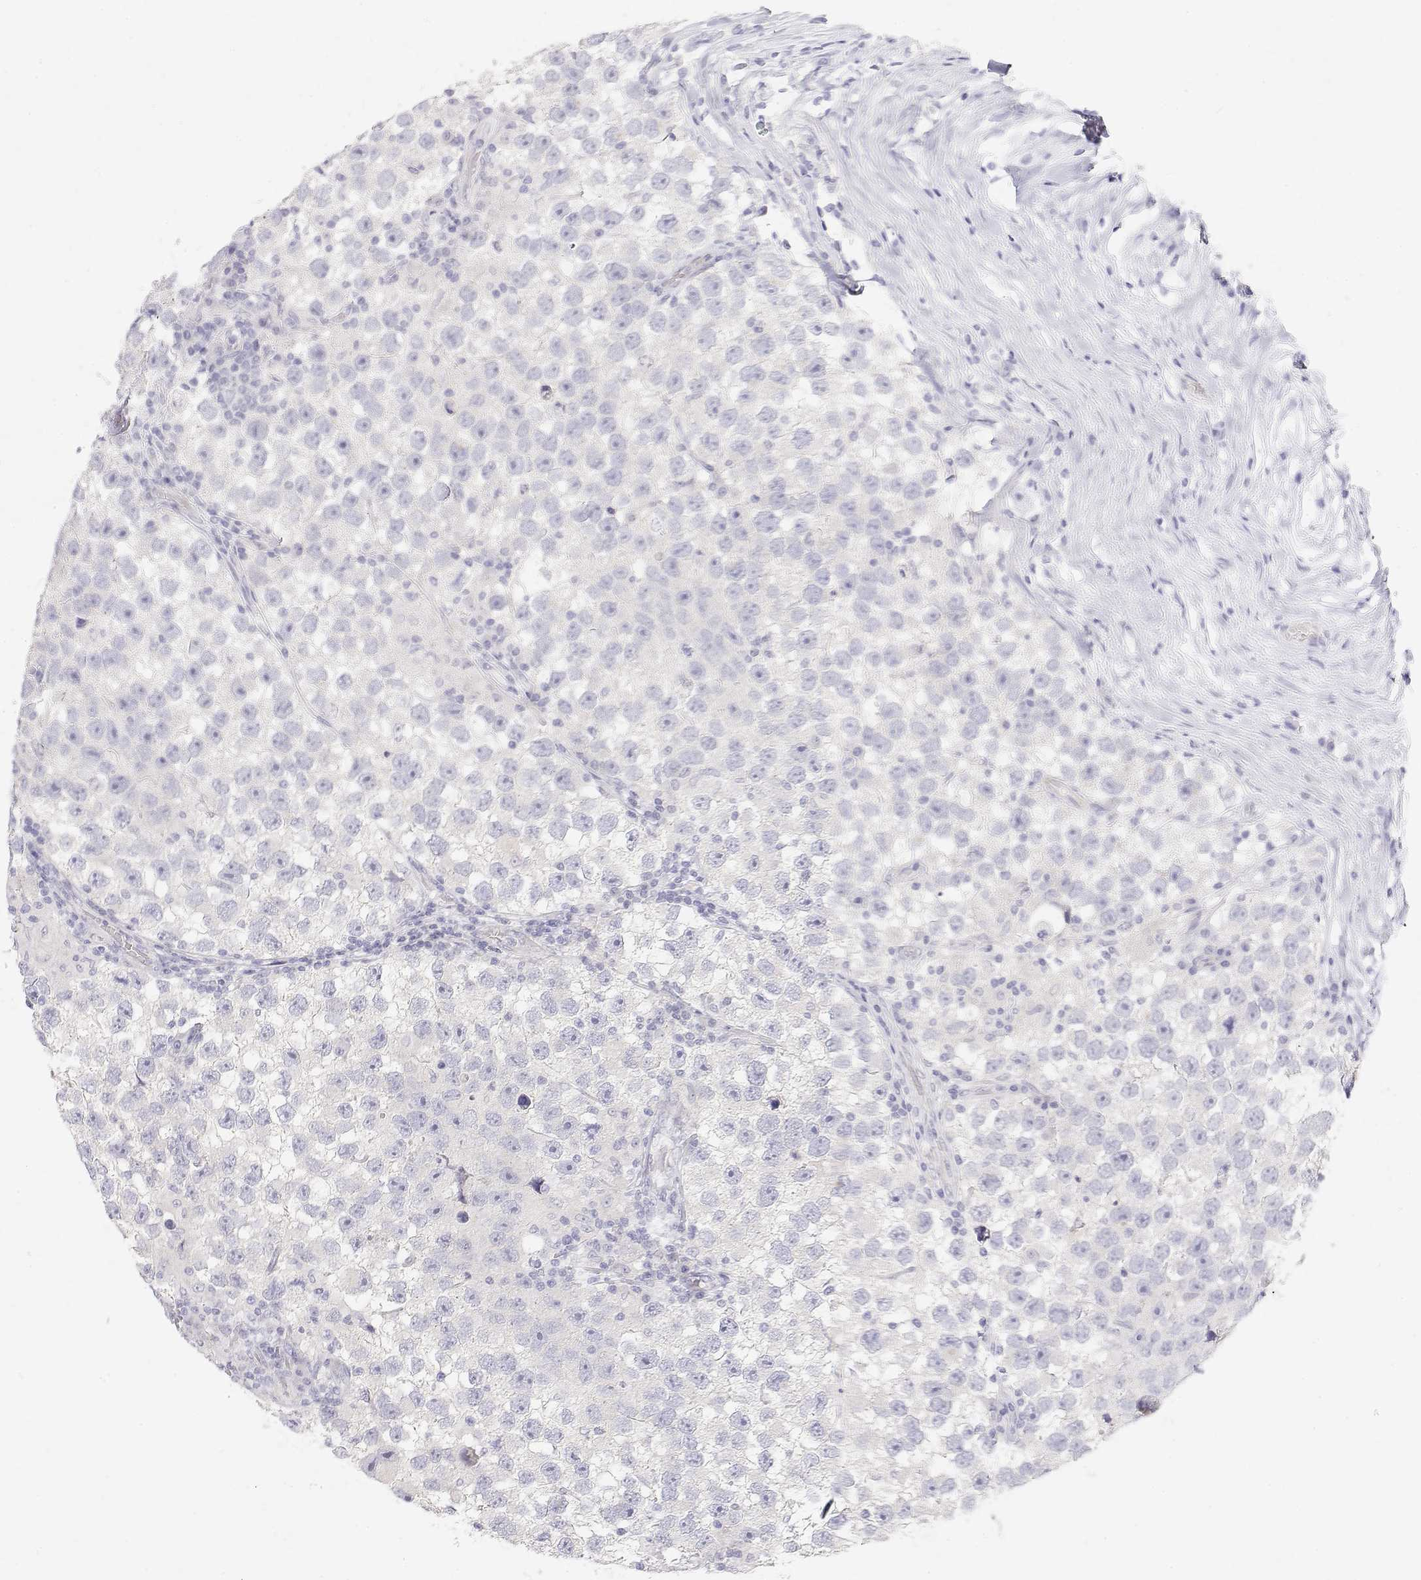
{"staining": {"intensity": "negative", "quantity": "none", "location": "none"}, "tissue": "testis cancer", "cell_type": "Tumor cells", "image_type": "cancer", "snomed": [{"axis": "morphology", "description": "Seminoma, NOS"}, {"axis": "topography", "description": "Testis"}], "caption": "A micrograph of seminoma (testis) stained for a protein exhibits no brown staining in tumor cells. The staining is performed using DAB brown chromogen with nuclei counter-stained in using hematoxylin.", "gene": "MISP", "patient": {"sex": "male", "age": 26}}